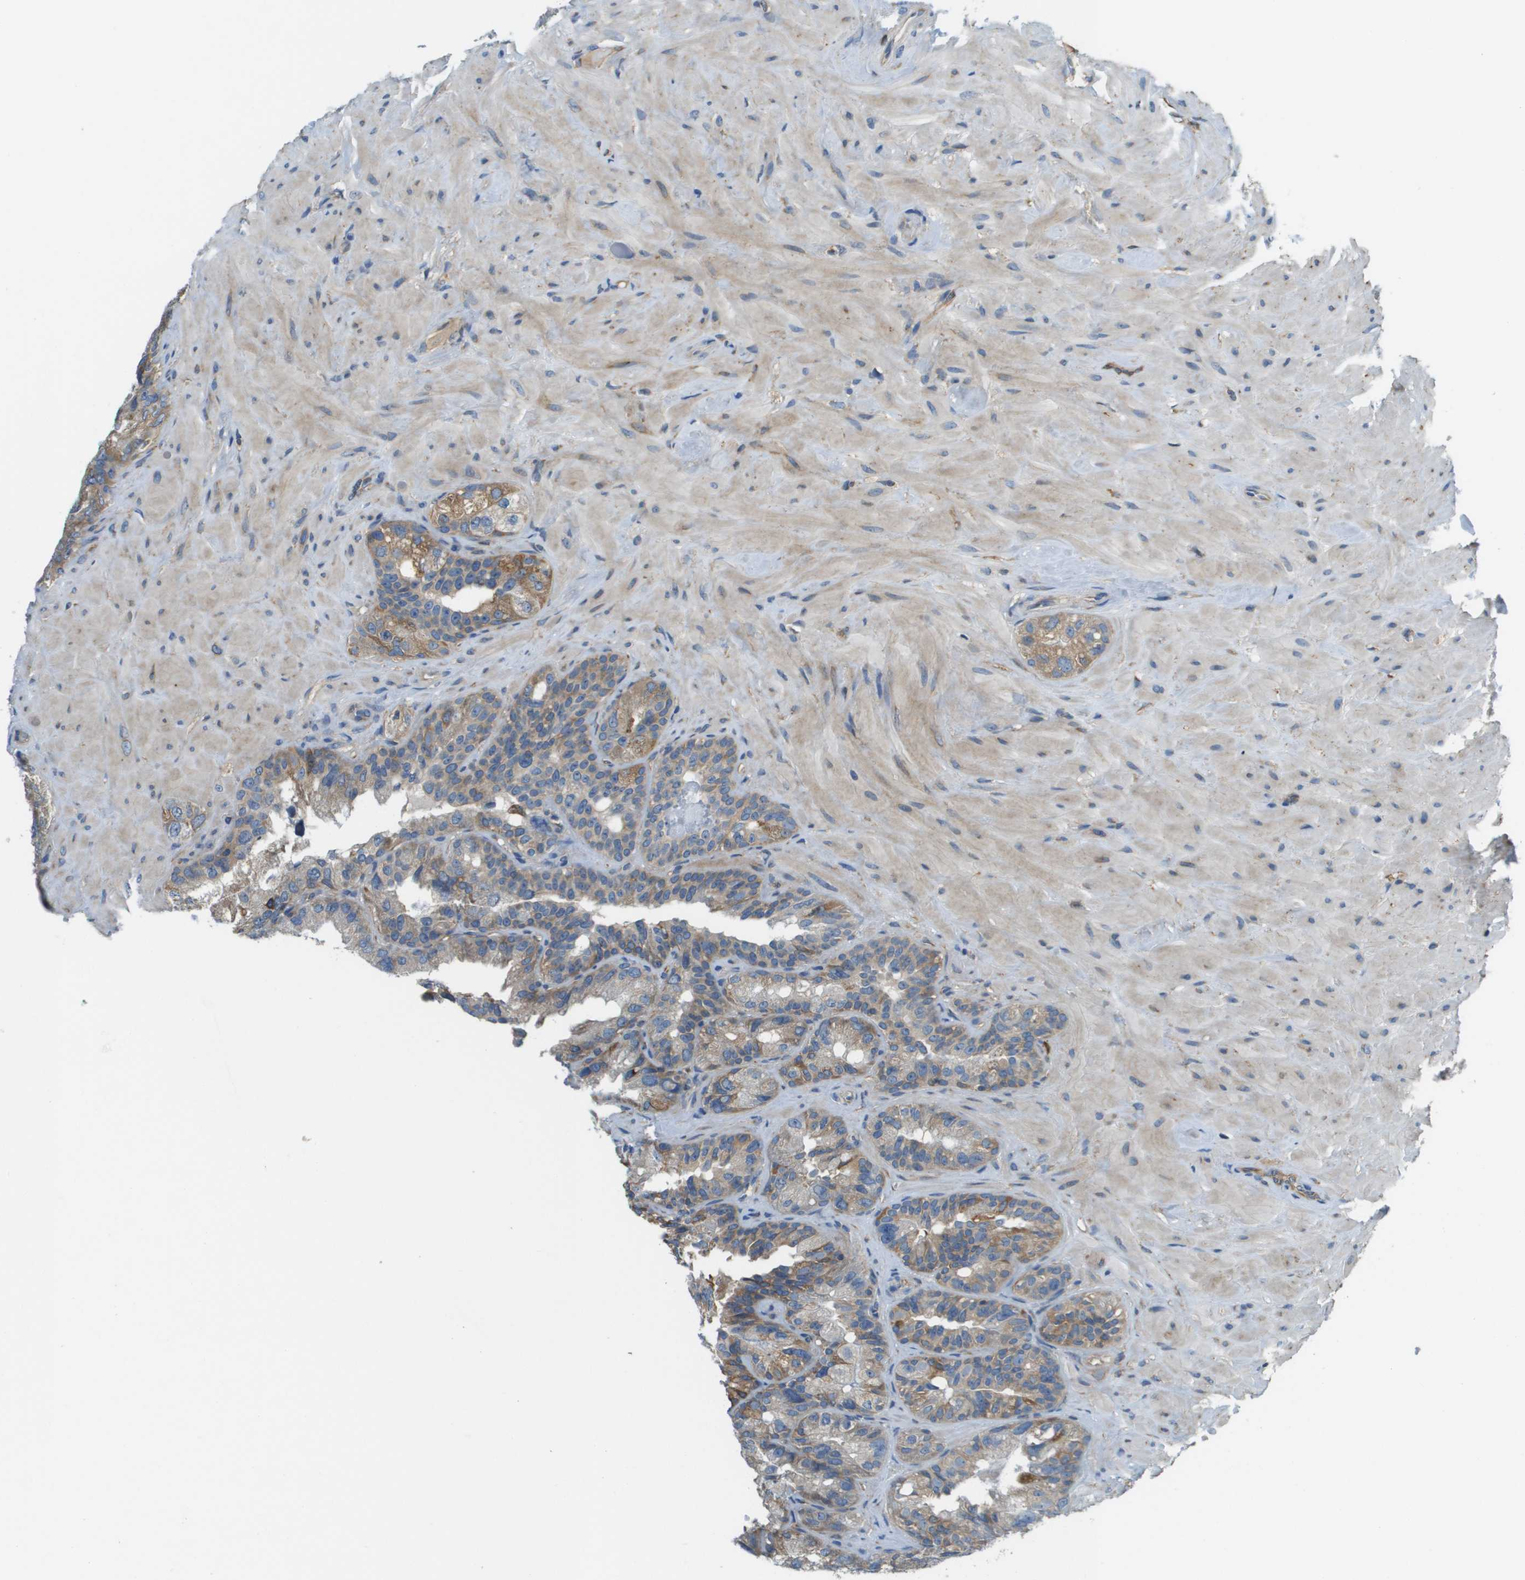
{"staining": {"intensity": "weak", "quantity": ">75%", "location": "cytoplasmic/membranous"}, "tissue": "seminal vesicle", "cell_type": "Glandular cells", "image_type": "normal", "snomed": [{"axis": "morphology", "description": "Normal tissue, NOS"}, {"axis": "topography", "description": "Seminal veicle"}], "caption": "A brown stain shows weak cytoplasmic/membranous positivity of a protein in glandular cells of benign human seminal vesicle.", "gene": "SAMSN1", "patient": {"sex": "male", "age": 68}}